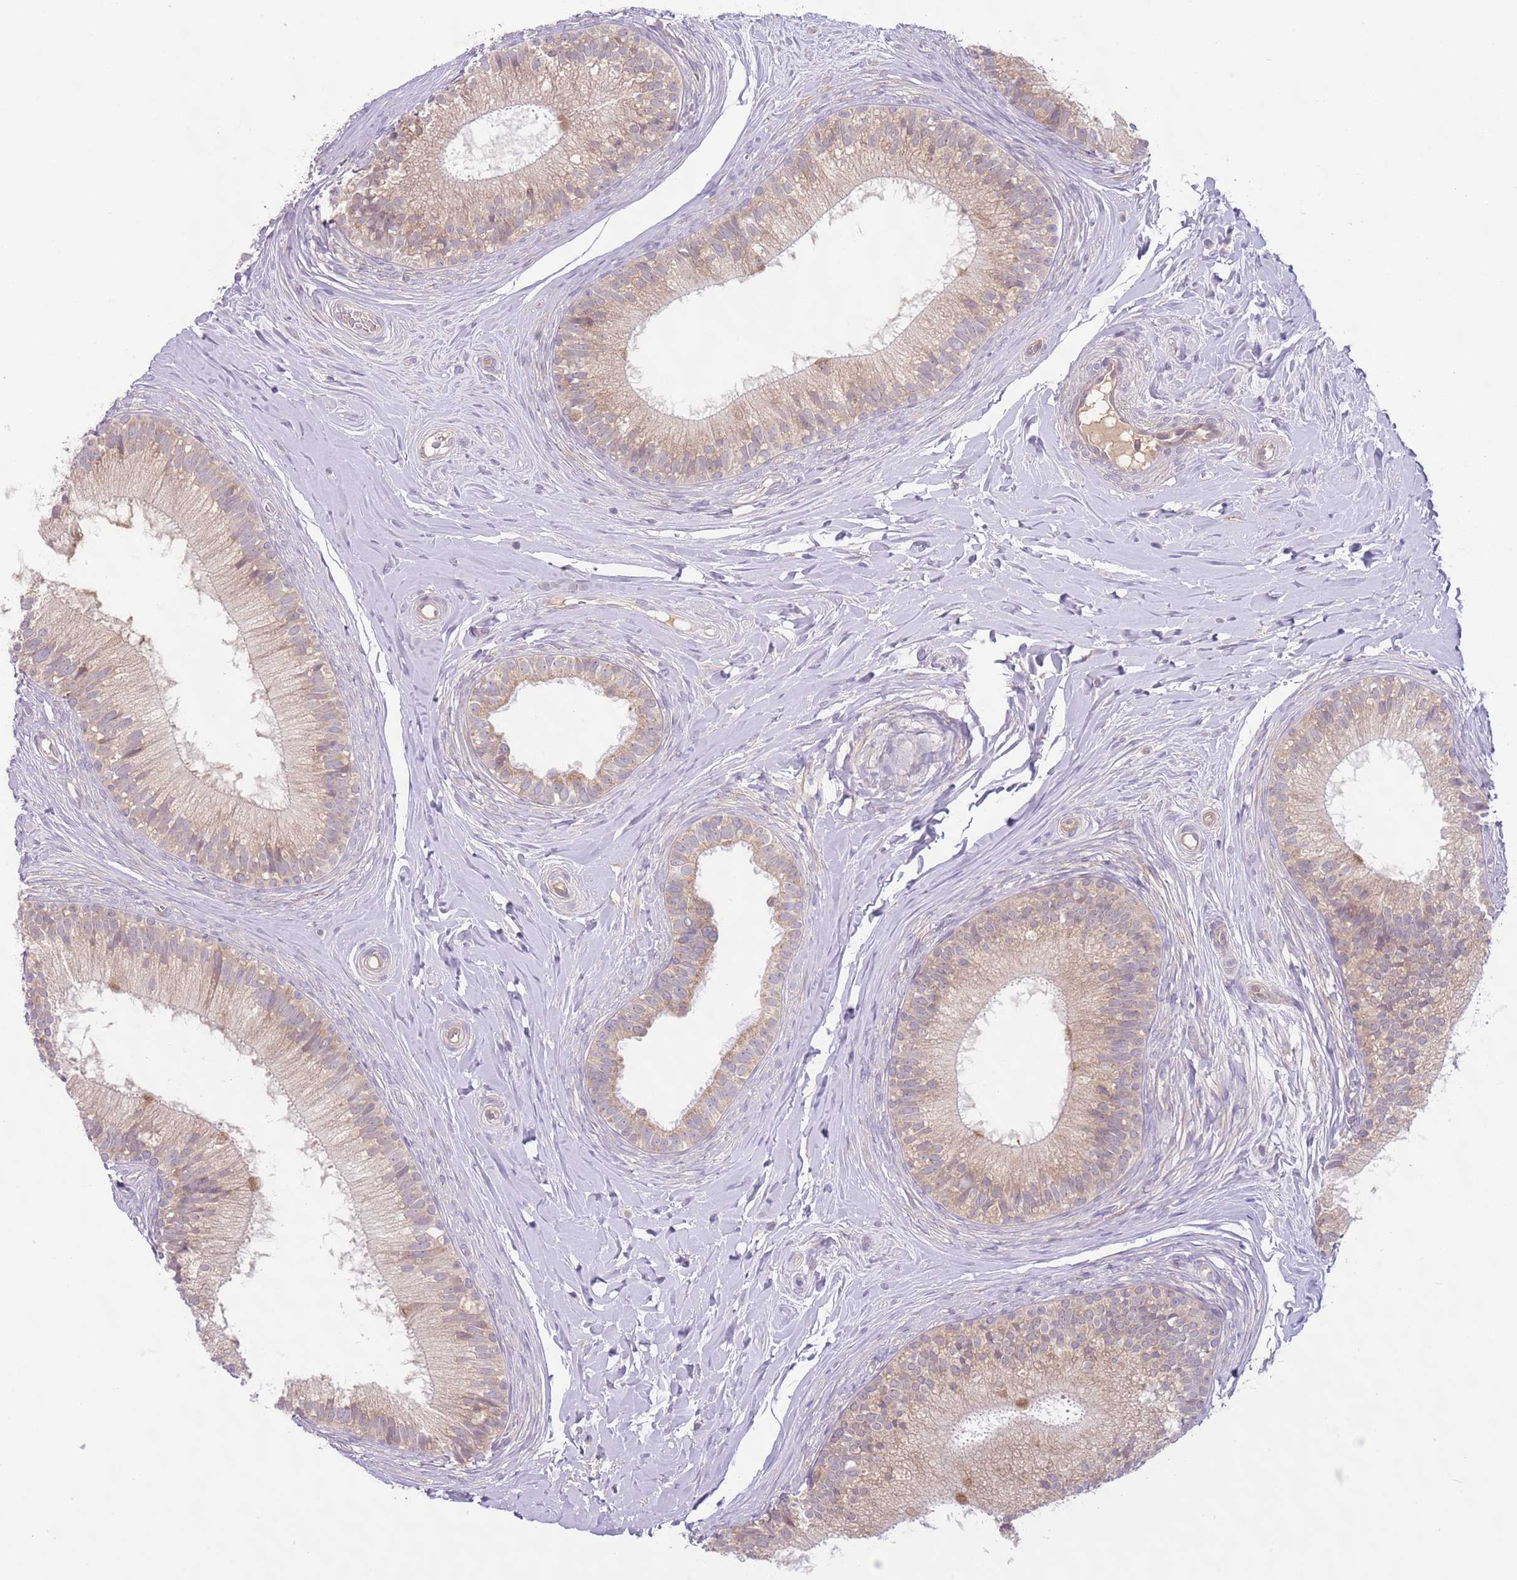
{"staining": {"intensity": "moderate", "quantity": "25%-75%", "location": "cytoplasmic/membranous"}, "tissue": "epididymis", "cell_type": "Glandular cells", "image_type": "normal", "snomed": [{"axis": "morphology", "description": "Normal tissue, NOS"}, {"axis": "topography", "description": "Epididymis"}], "caption": "The histopathology image shows staining of benign epididymis, revealing moderate cytoplasmic/membranous protein staining (brown color) within glandular cells.", "gene": "SKOR2", "patient": {"sex": "male", "age": 33}}